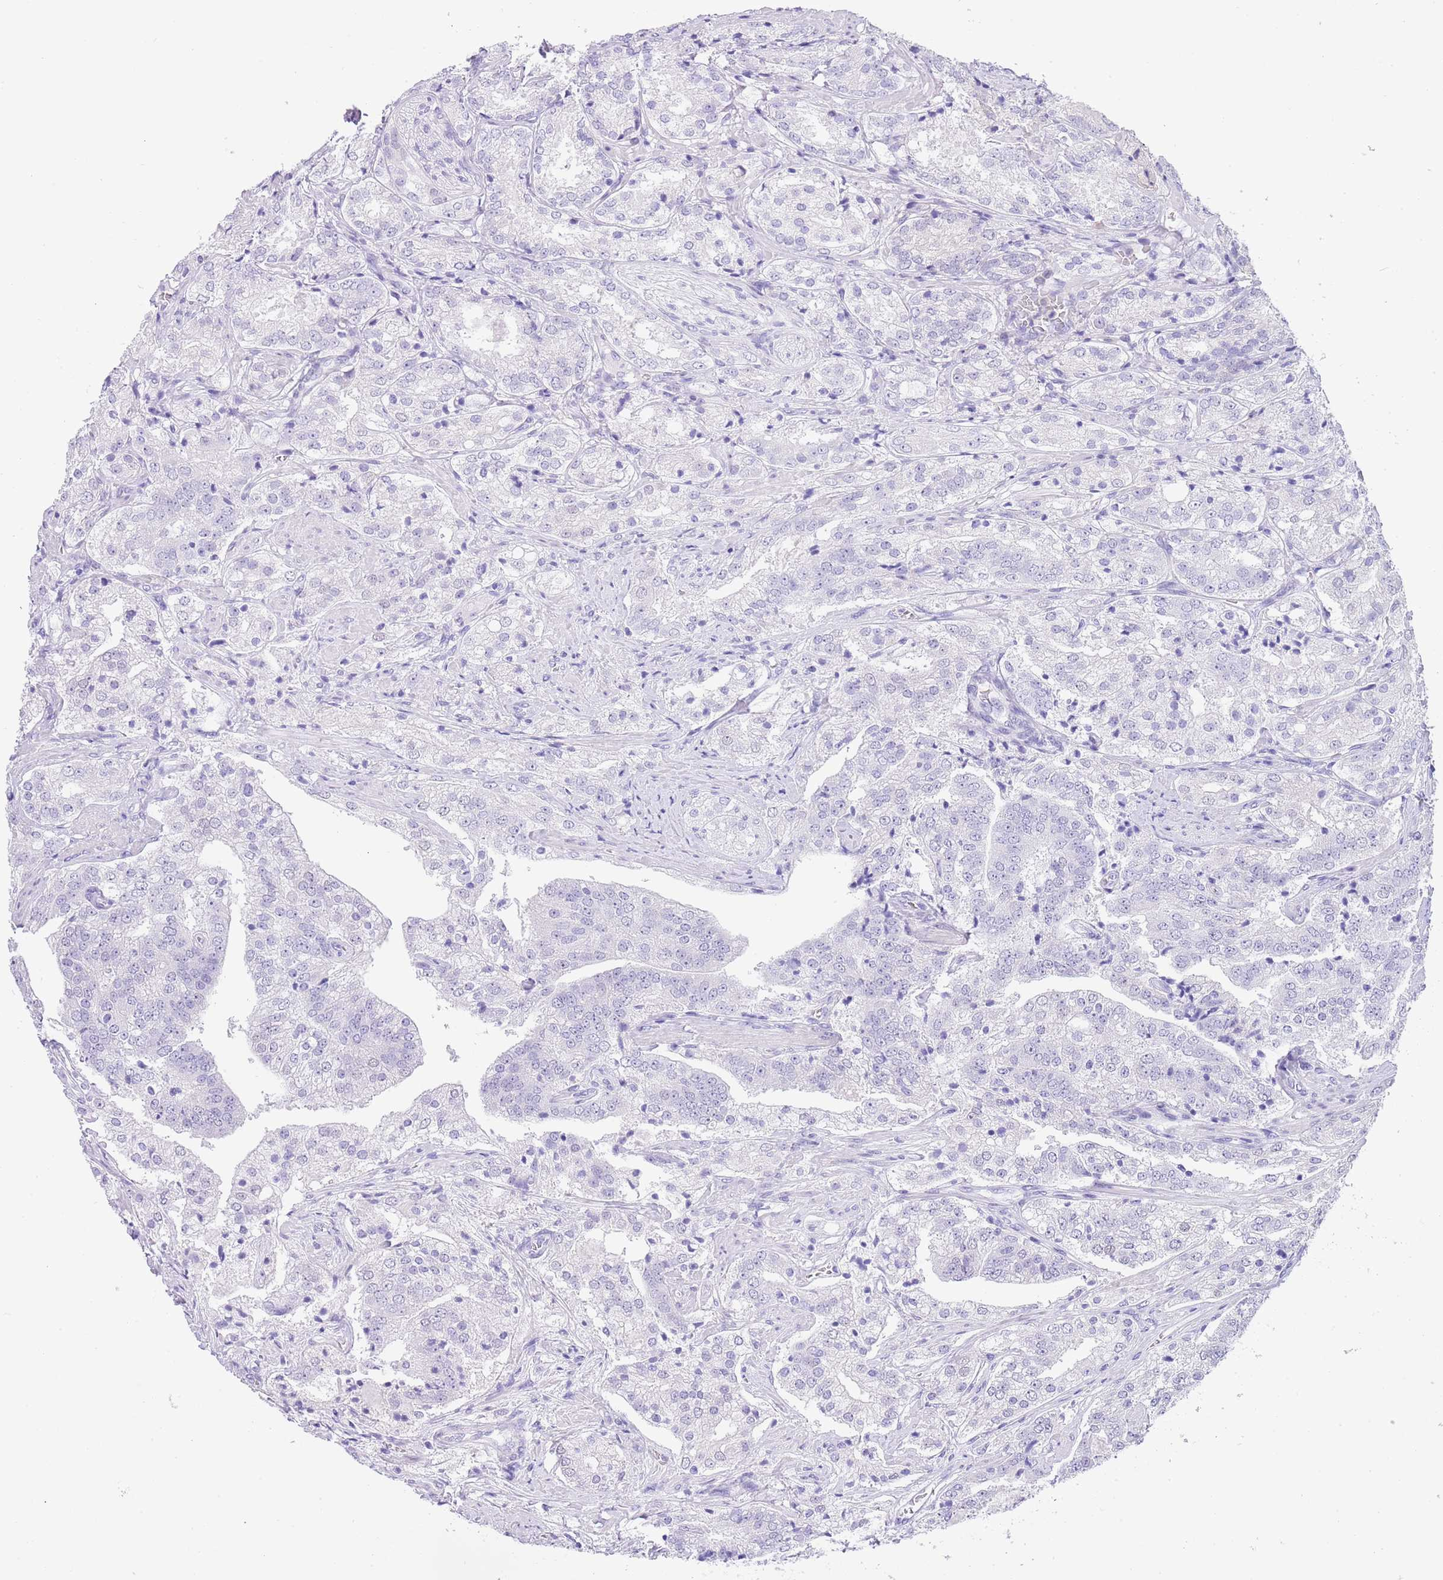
{"staining": {"intensity": "negative", "quantity": "none", "location": "none"}, "tissue": "prostate cancer", "cell_type": "Tumor cells", "image_type": "cancer", "snomed": [{"axis": "morphology", "description": "Adenocarcinoma, High grade"}, {"axis": "topography", "description": "Prostate"}], "caption": "The immunohistochemistry histopathology image has no significant positivity in tumor cells of prostate cancer tissue. Brightfield microscopy of immunohistochemistry (IHC) stained with DAB (3,3'-diaminobenzidine) (brown) and hematoxylin (blue), captured at high magnification.", "gene": "PPP1R17", "patient": {"sex": "male", "age": 63}}